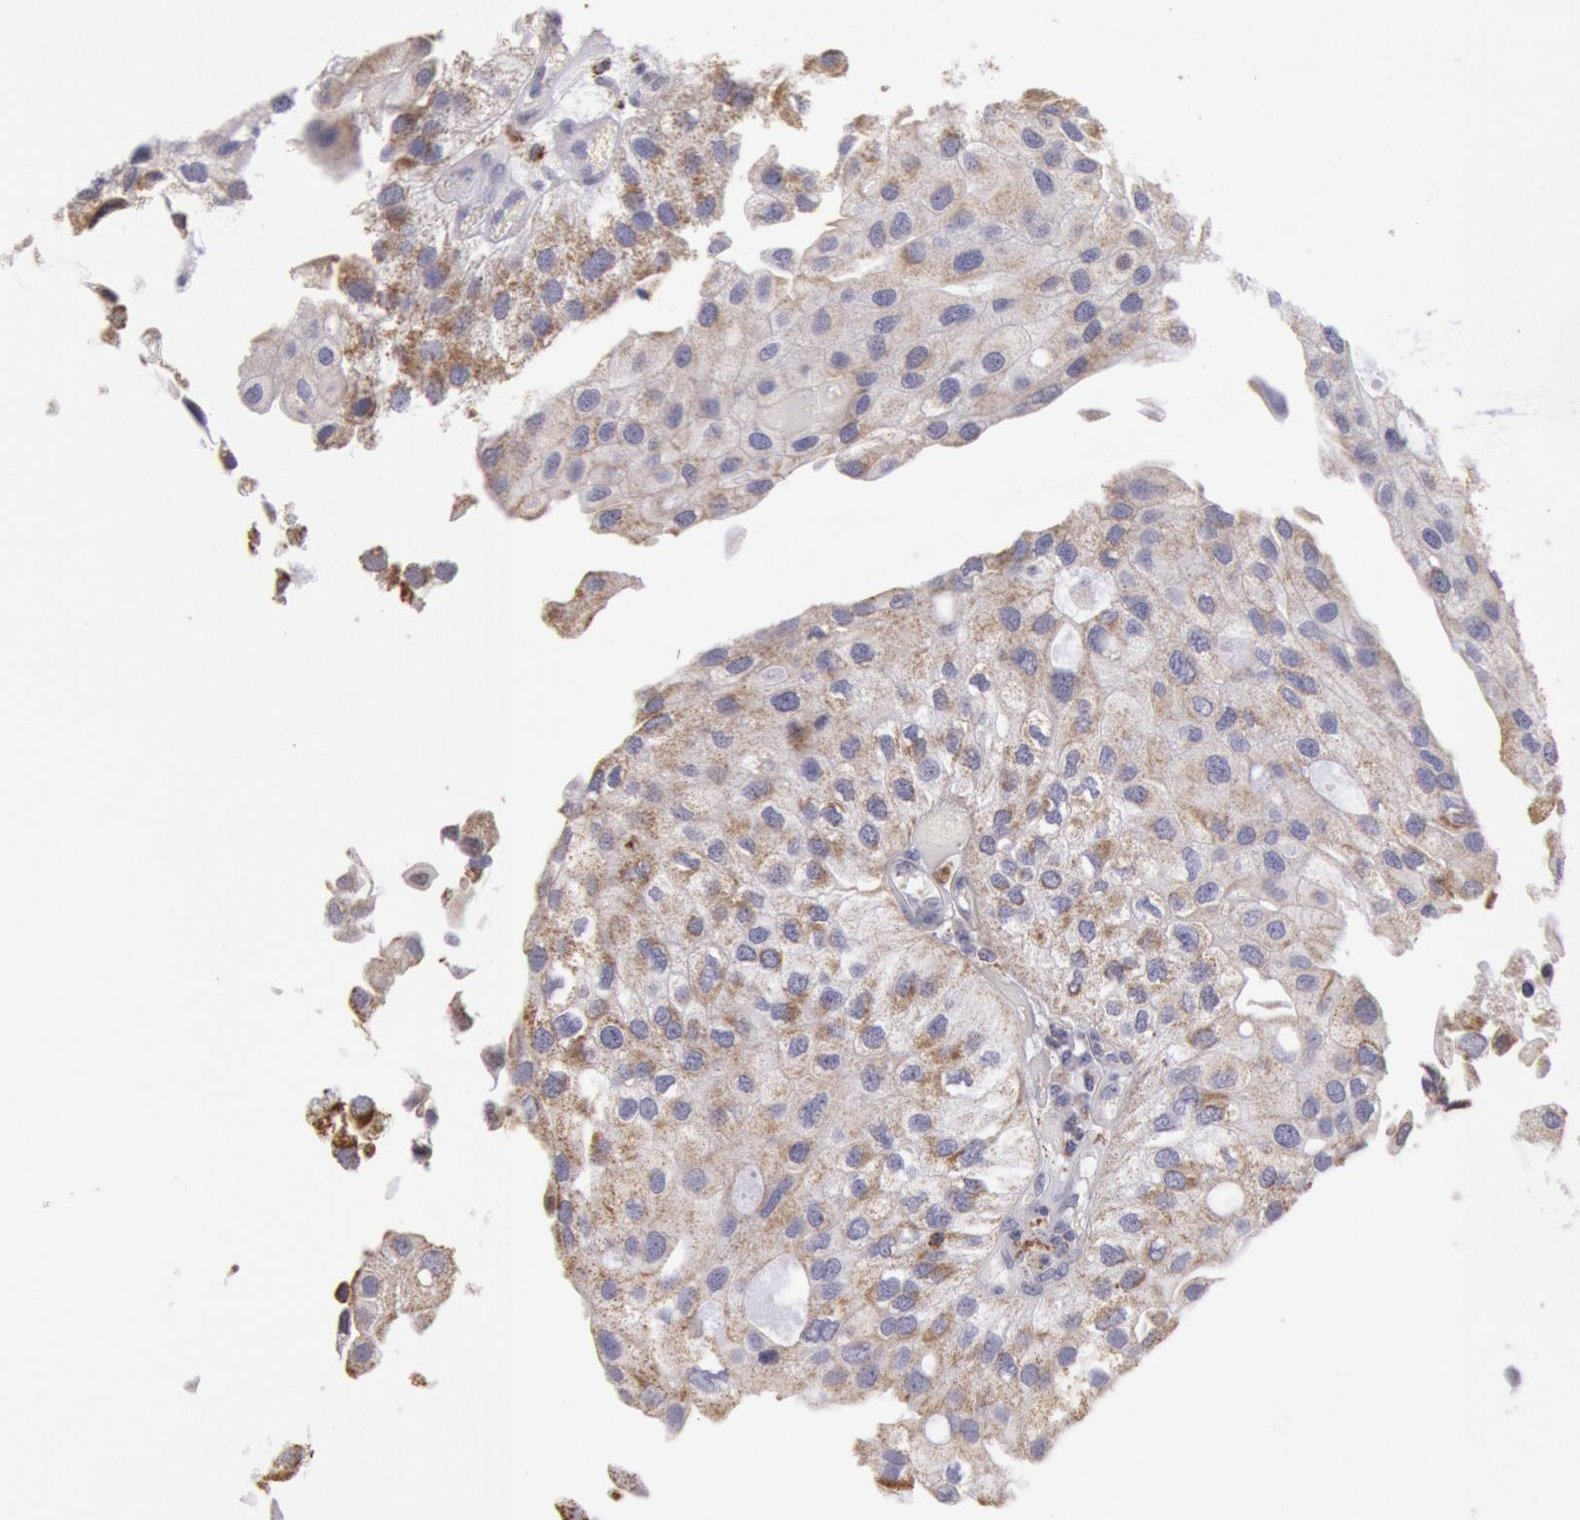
{"staining": {"intensity": "weak", "quantity": ">75%", "location": "cytoplasmic/membranous"}, "tissue": "urothelial cancer", "cell_type": "Tumor cells", "image_type": "cancer", "snomed": [{"axis": "morphology", "description": "Urothelial carcinoma, Low grade"}, {"axis": "topography", "description": "Urinary bladder"}], "caption": "The image reveals immunohistochemical staining of low-grade urothelial carcinoma. There is weak cytoplasmic/membranous positivity is present in about >75% of tumor cells.", "gene": "FRMD6", "patient": {"sex": "female", "age": 89}}